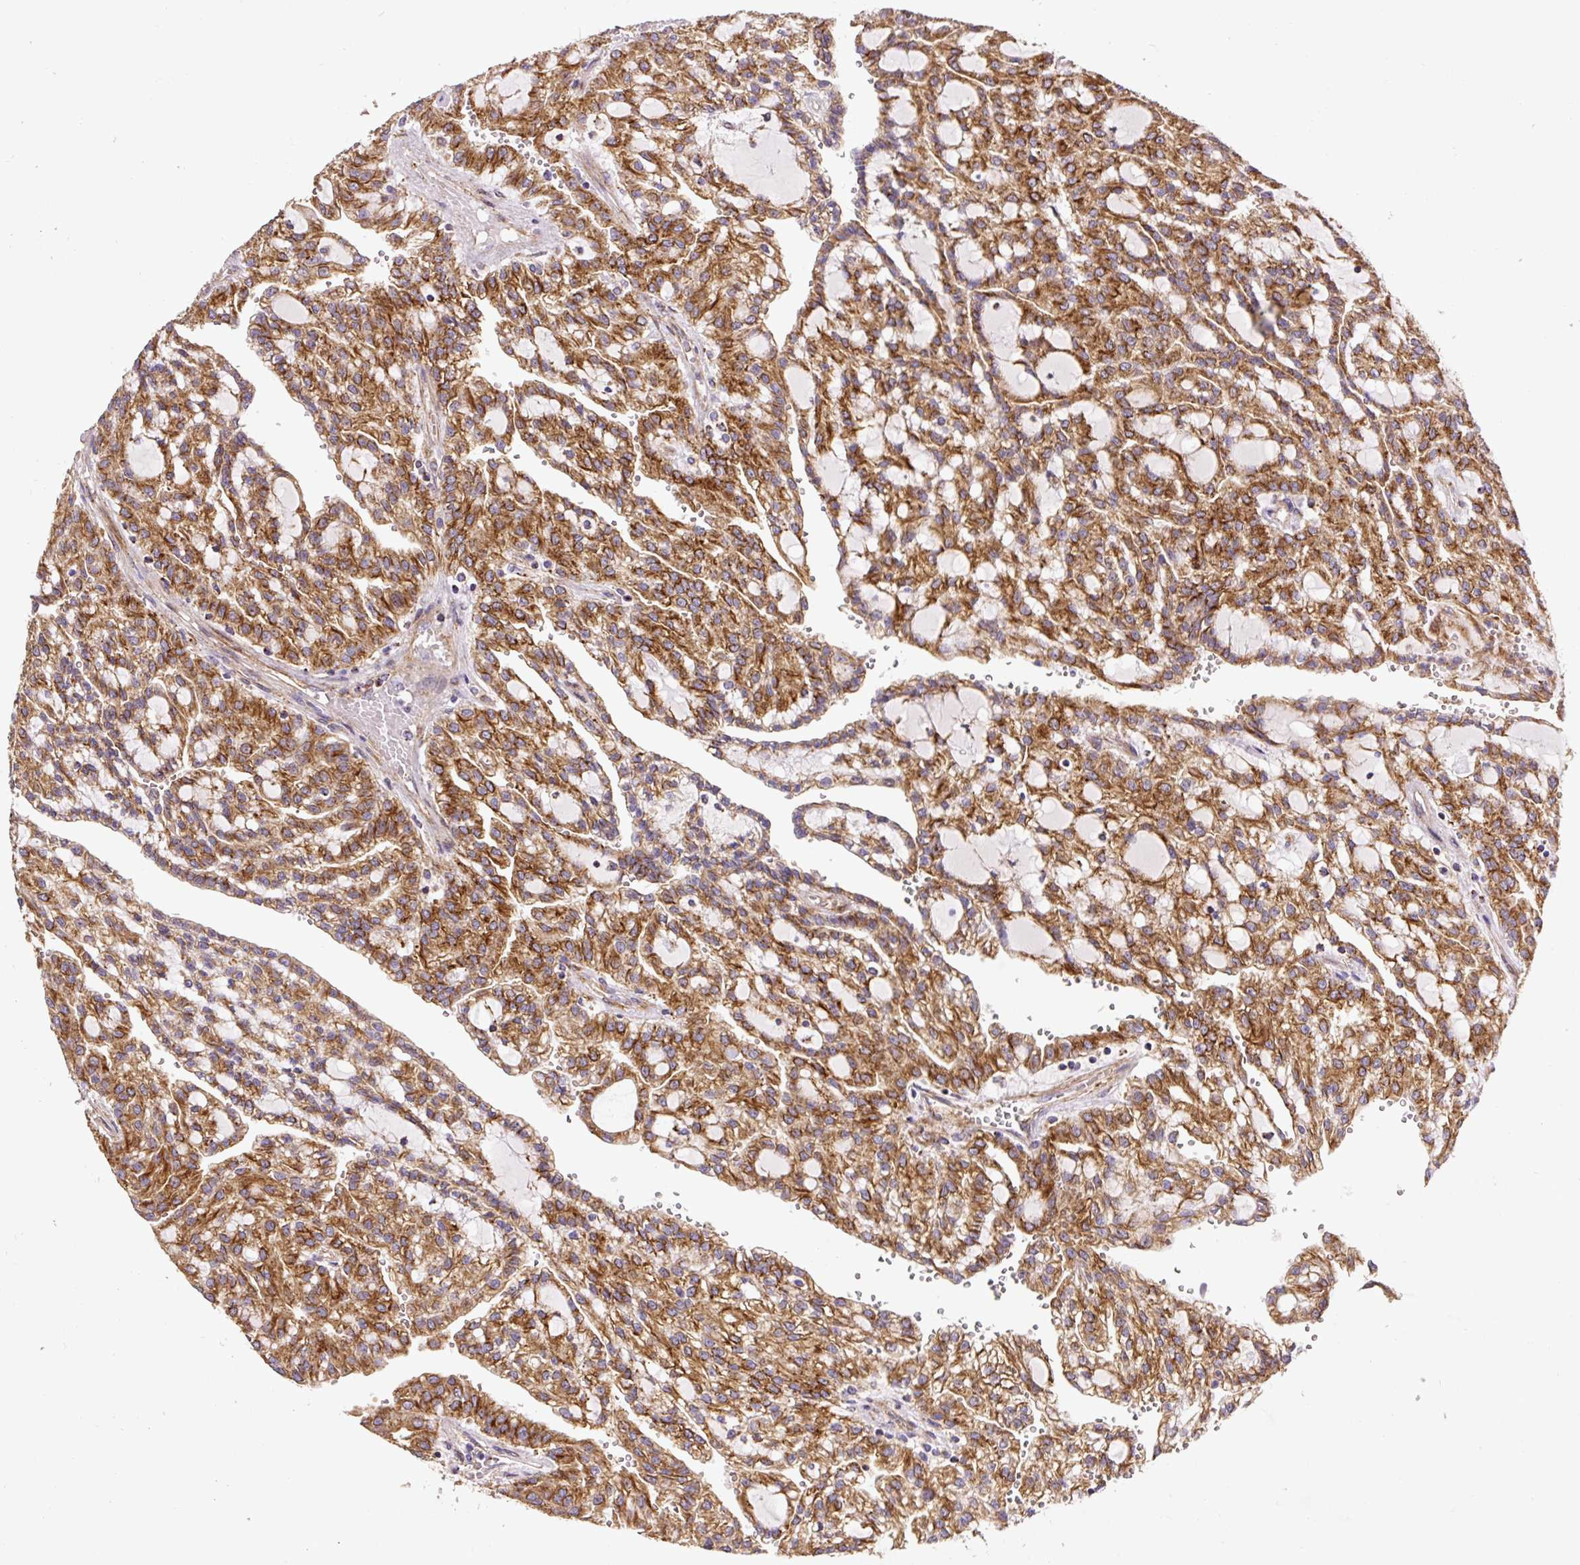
{"staining": {"intensity": "moderate", "quantity": ">75%", "location": "cytoplasmic/membranous"}, "tissue": "renal cancer", "cell_type": "Tumor cells", "image_type": "cancer", "snomed": [{"axis": "morphology", "description": "Adenocarcinoma, NOS"}, {"axis": "topography", "description": "Kidney"}], "caption": "Protein staining of adenocarcinoma (renal) tissue displays moderate cytoplasmic/membranous staining in approximately >75% of tumor cells.", "gene": "RNF170", "patient": {"sex": "male", "age": 63}}